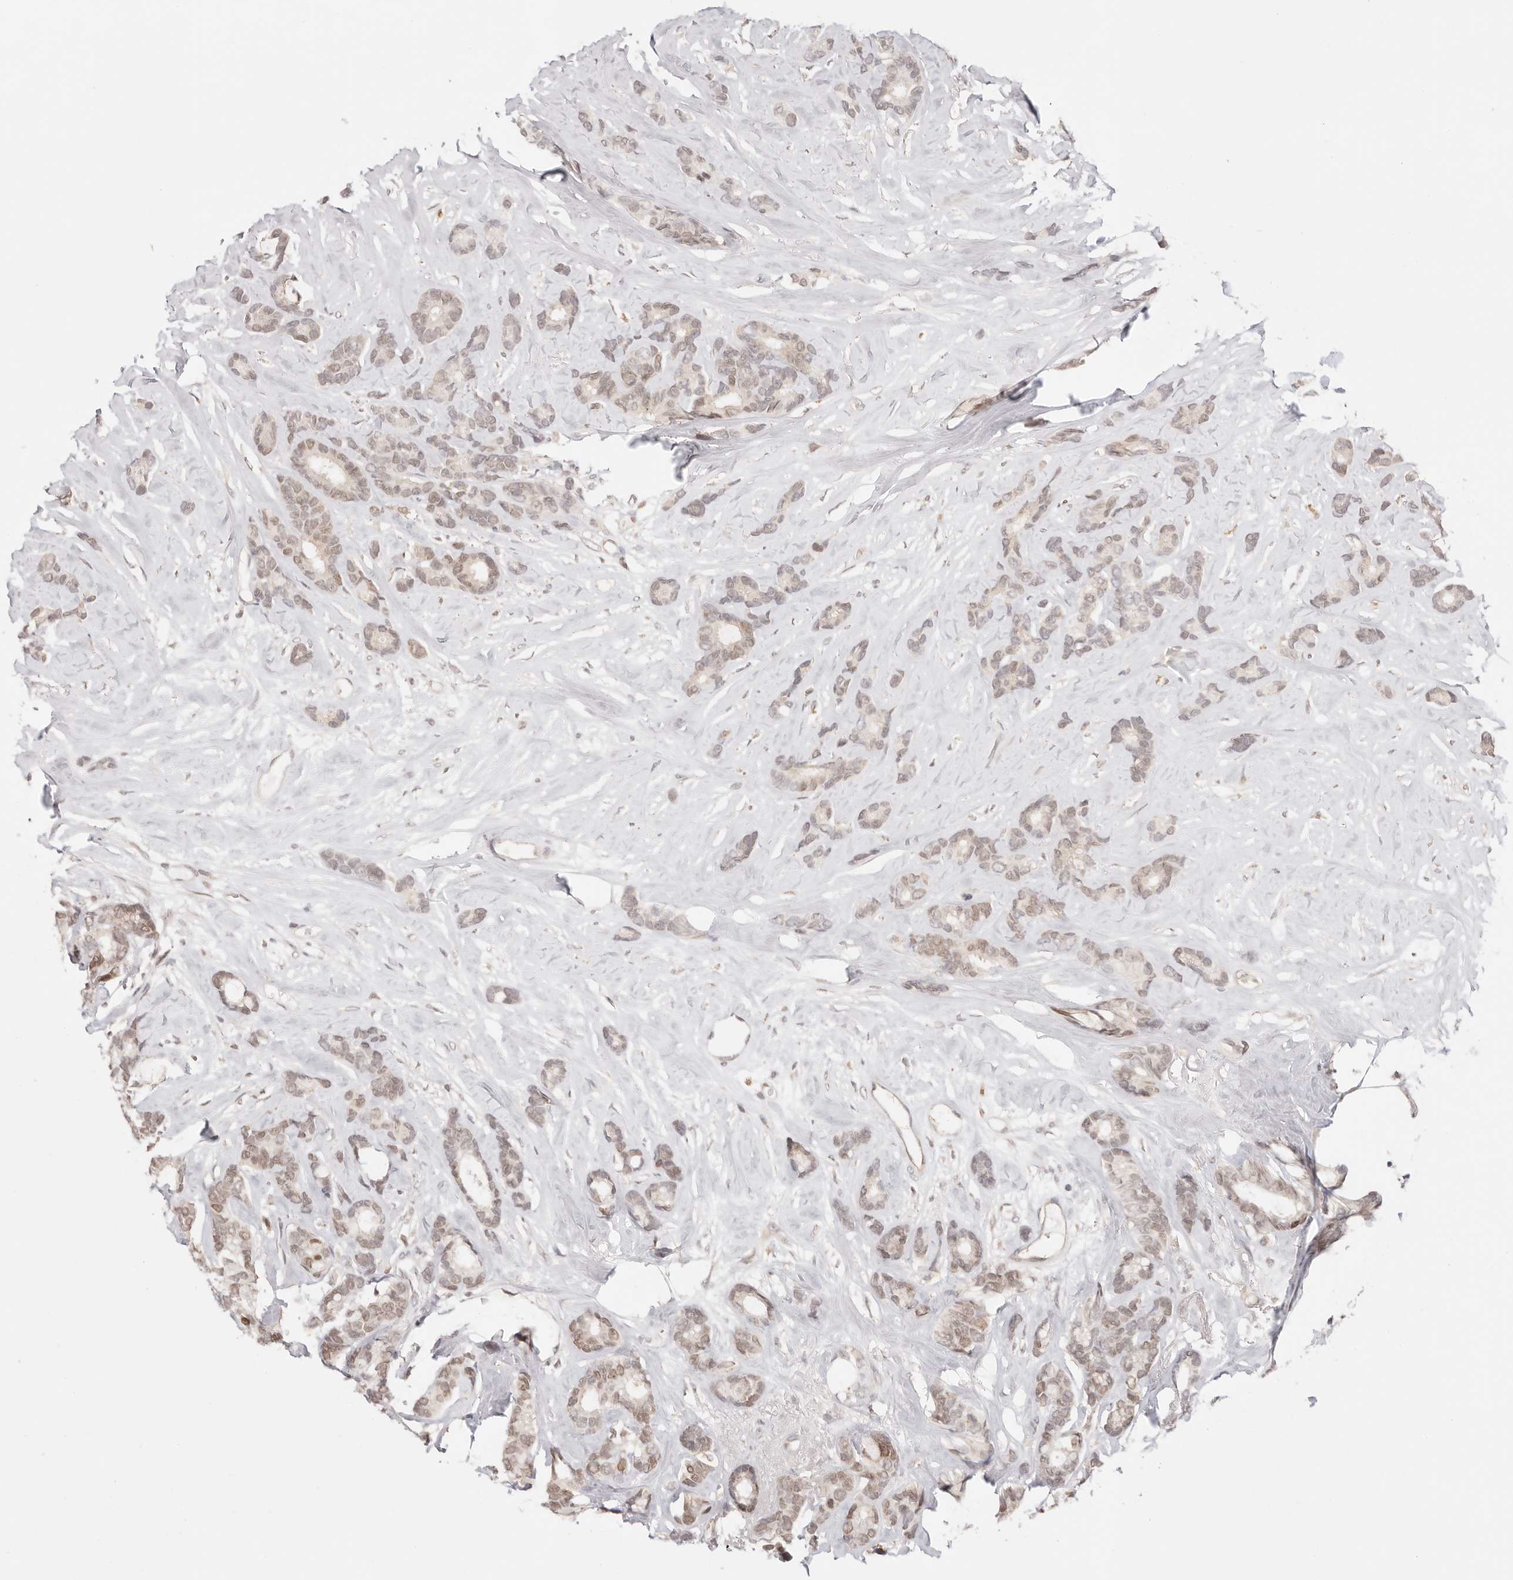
{"staining": {"intensity": "weak", "quantity": ">75%", "location": "nuclear"}, "tissue": "breast cancer", "cell_type": "Tumor cells", "image_type": "cancer", "snomed": [{"axis": "morphology", "description": "Duct carcinoma"}, {"axis": "topography", "description": "Breast"}], "caption": "High-power microscopy captured an immunohistochemistry (IHC) photomicrograph of breast cancer, revealing weak nuclear positivity in approximately >75% of tumor cells.", "gene": "RFC3", "patient": {"sex": "female", "age": 87}}